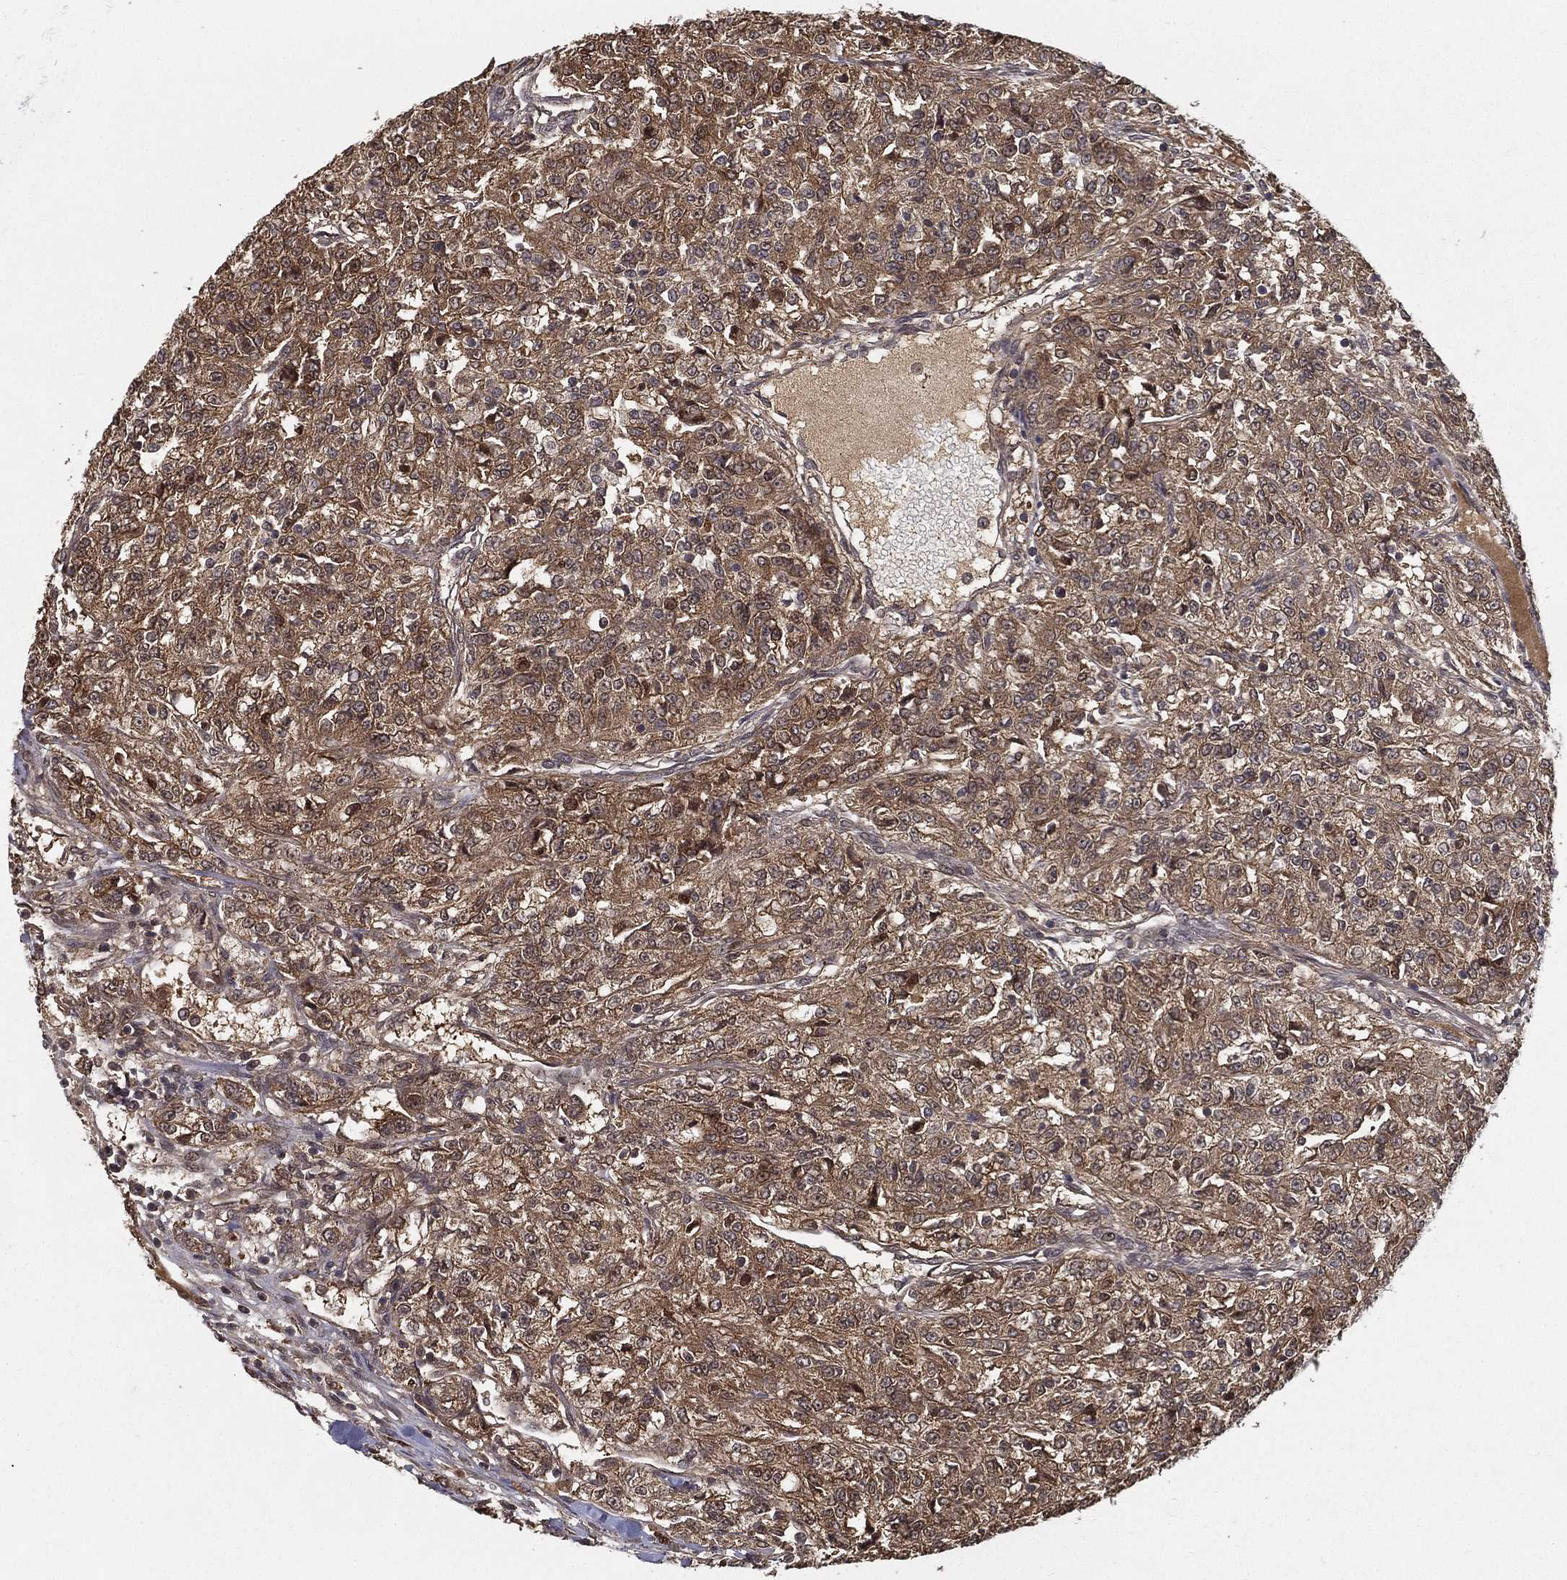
{"staining": {"intensity": "moderate", "quantity": "25%-75%", "location": "cytoplasmic/membranous"}, "tissue": "renal cancer", "cell_type": "Tumor cells", "image_type": "cancer", "snomed": [{"axis": "morphology", "description": "Adenocarcinoma, NOS"}, {"axis": "topography", "description": "Kidney"}], "caption": "Immunohistochemistry photomicrograph of adenocarcinoma (renal) stained for a protein (brown), which shows medium levels of moderate cytoplasmic/membranous positivity in about 25%-75% of tumor cells.", "gene": "SLC6A6", "patient": {"sex": "female", "age": 63}}